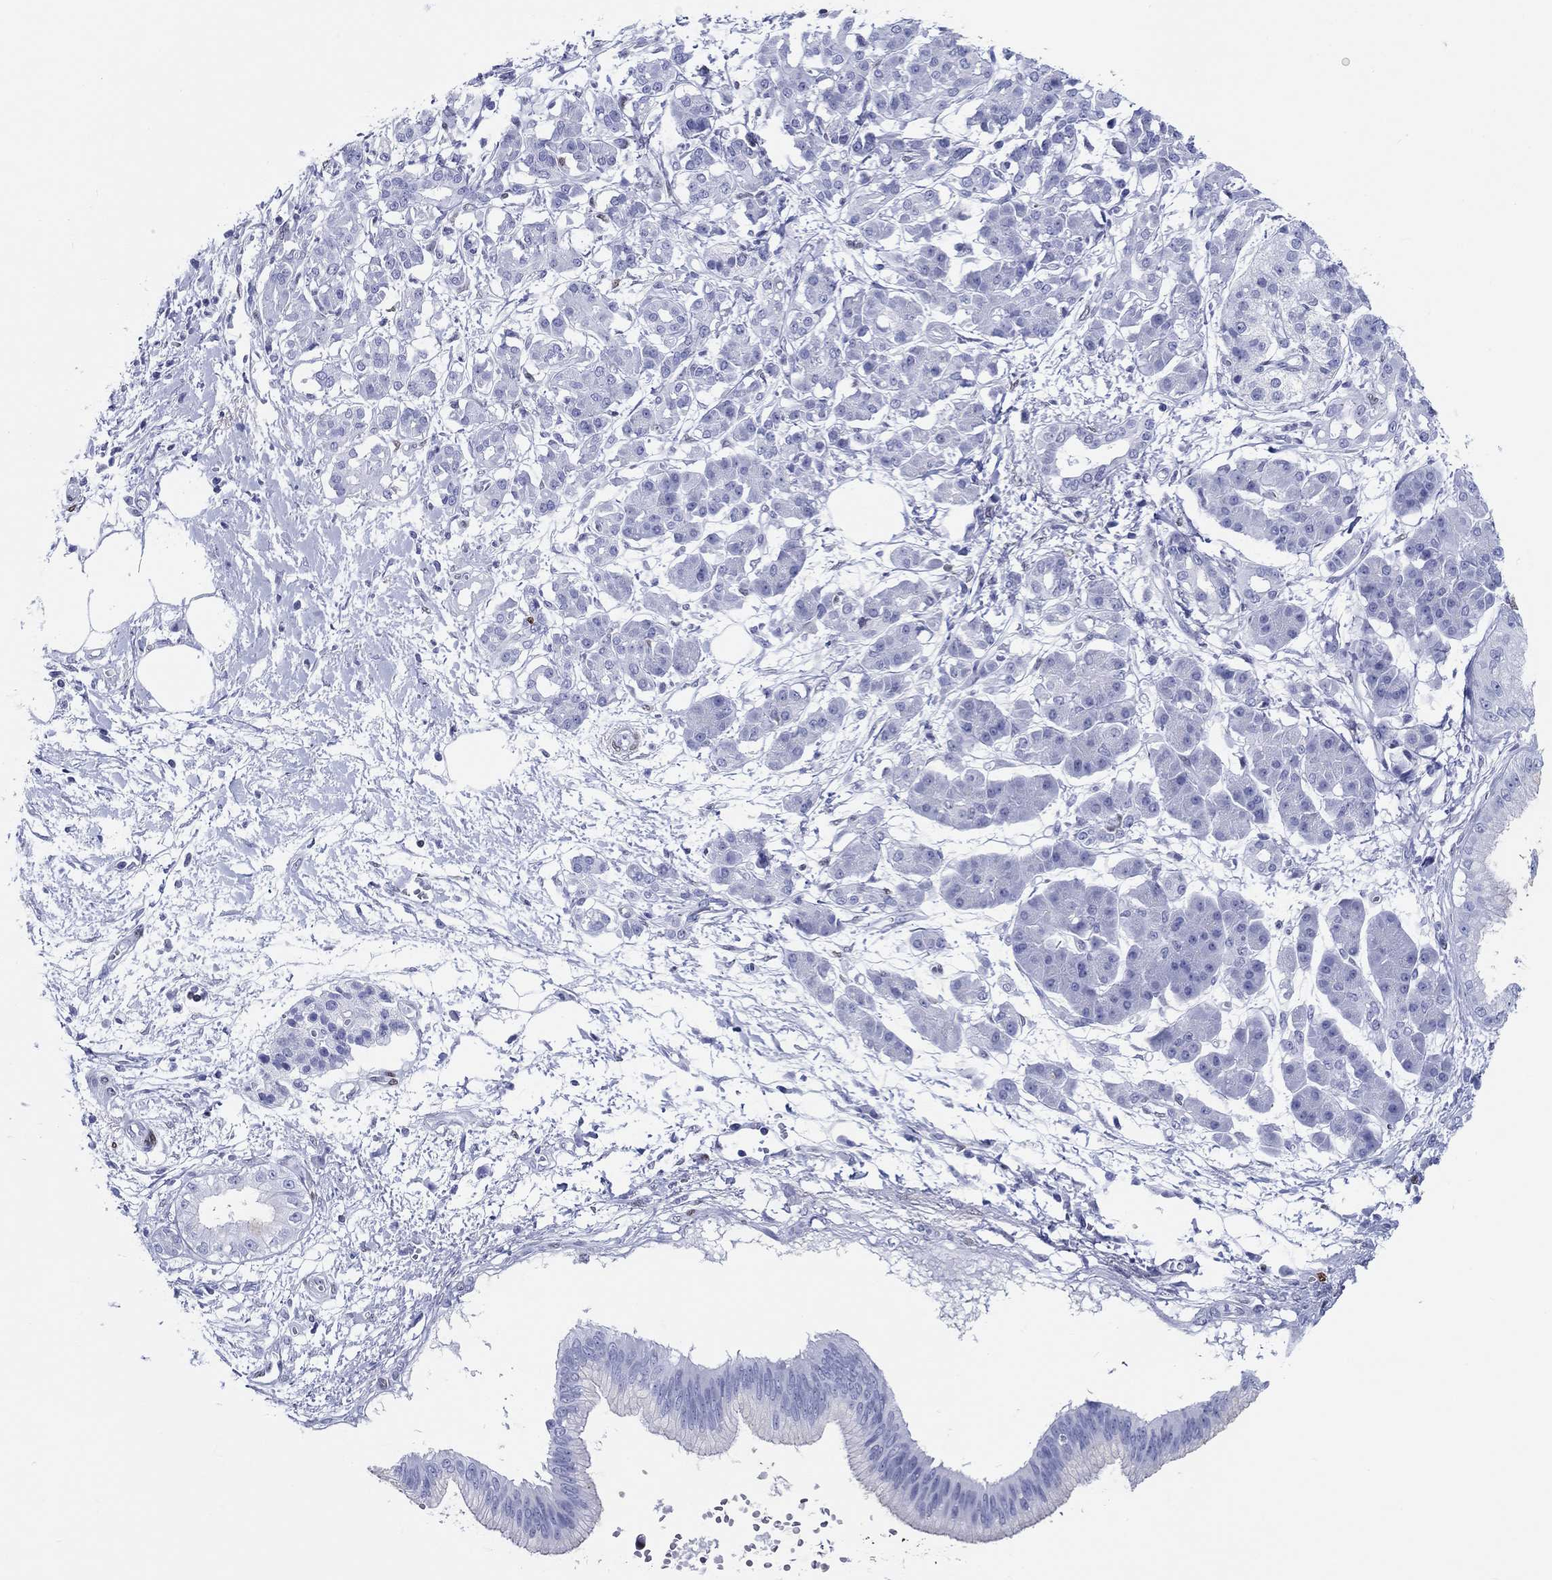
{"staining": {"intensity": "negative", "quantity": "none", "location": "none"}, "tissue": "pancreatic cancer", "cell_type": "Tumor cells", "image_type": "cancer", "snomed": [{"axis": "morphology", "description": "Adenocarcinoma, NOS"}, {"axis": "topography", "description": "Pancreas"}], "caption": "This is an immunohistochemistry histopathology image of adenocarcinoma (pancreatic). There is no positivity in tumor cells.", "gene": "H1-1", "patient": {"sex": "male", "age": 72}}